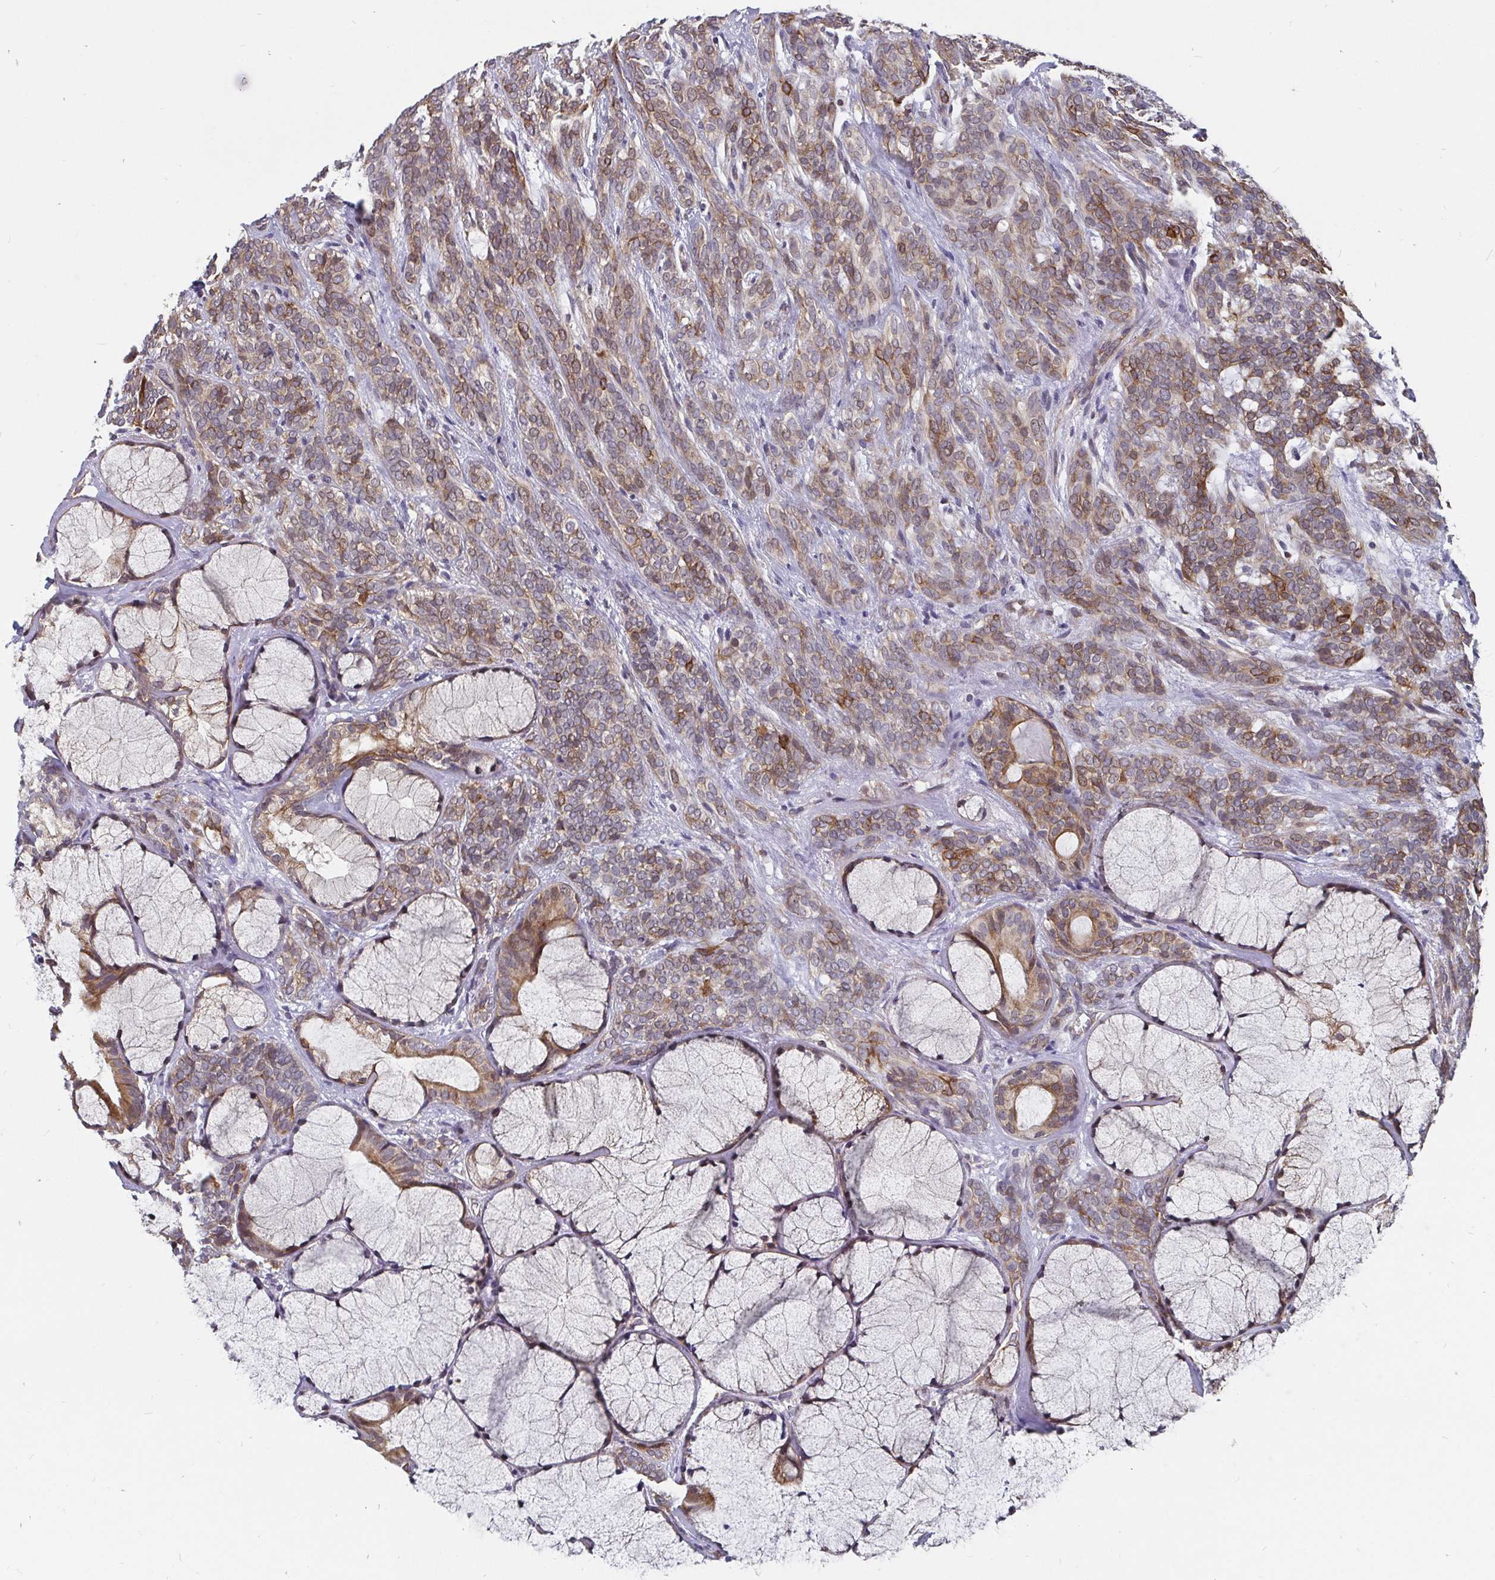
{"staining": {"intensity": "moderate", "quantity": ">75%", "location": "cytoplasmic/membranous"}, "tissue": "head and neck cancer", "cell_type": "Tumor cells", "image_type": "cancer", "snomed": [{"axis": "morphology", "description": "Adenocarcinoma, NOS"}, {"axis": "topography", "description": "Head-Neck"}], "caption": "Head and neck cancer stained with a brown dye demonstrates moderate cytoplasmic/membranous positive staining in about >75% of tumor cells.", "gene": "PDF", "patient": {"sex": "female", "age": 57}}